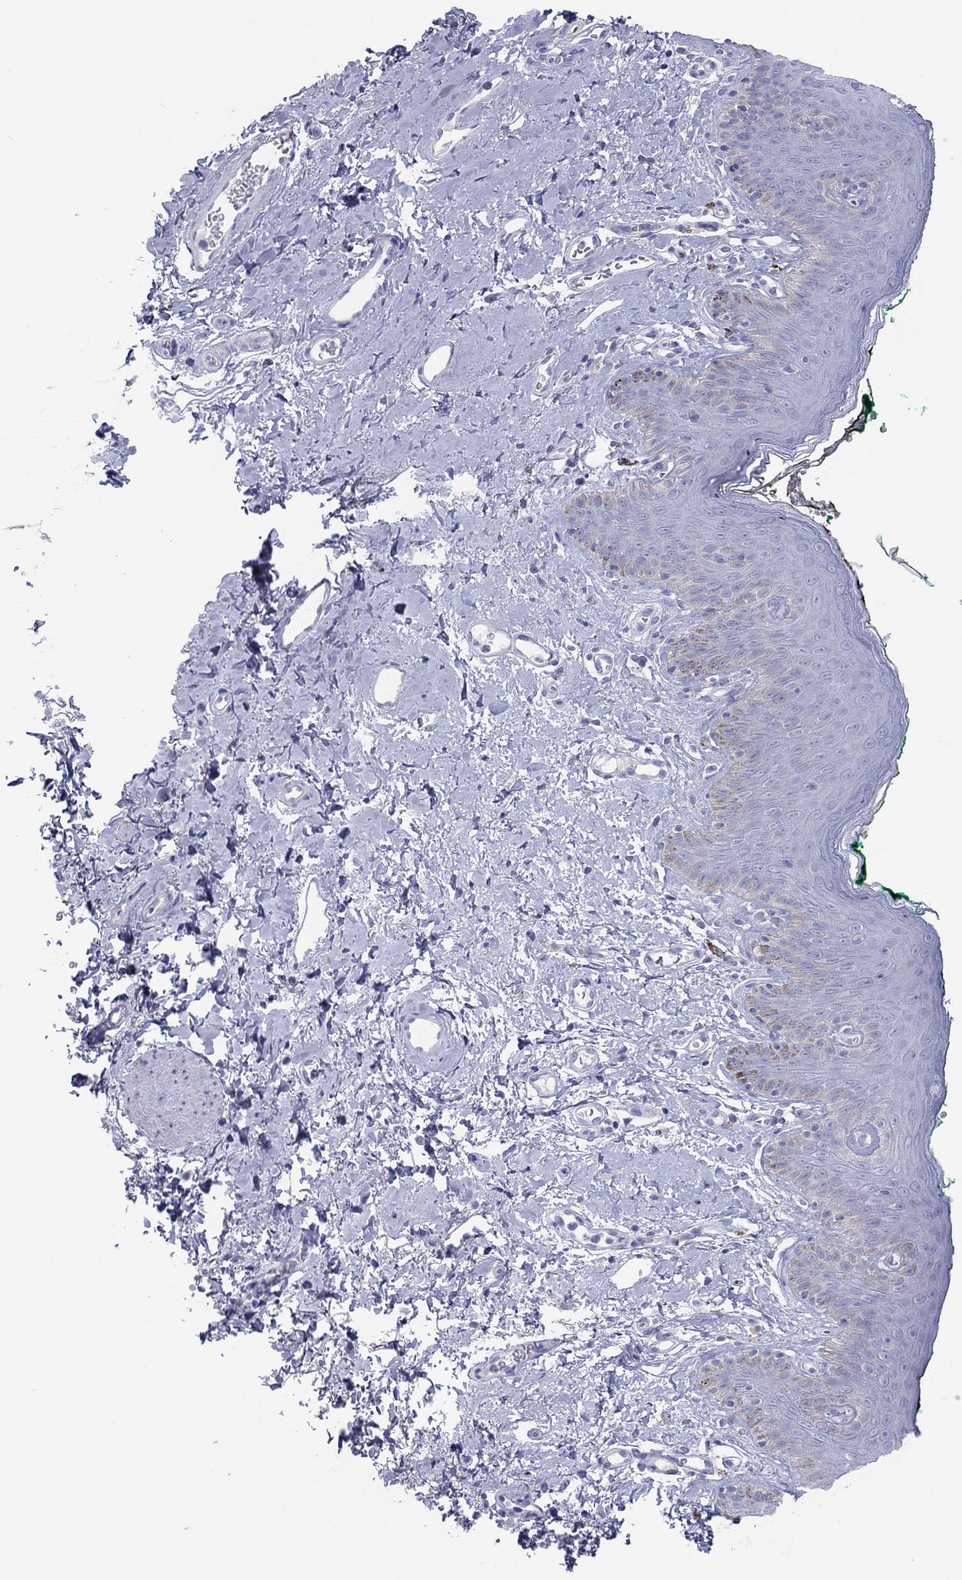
{"staining": {"intensity": "negative", "quantity": "none", "location": "none"}, "tissue": "skin", "cell_type": "Epidermal cells", "image_type": "normal", "snomed": [{"axis": "morphology", "description": "Normal tissue, NOS"}, {"axis": "topography", "description": "Vulva"}], "caption": "The photomicrograph reveals no significant positivity in epidermal cells of skin. (DAB (3,3'-diaminobenzidine) immunohistochemistry (IHC) visualized using brightfield microscopy, high magnification).", "gene": "CPNE6", "patient": {"sex": "female", "age": 66}}